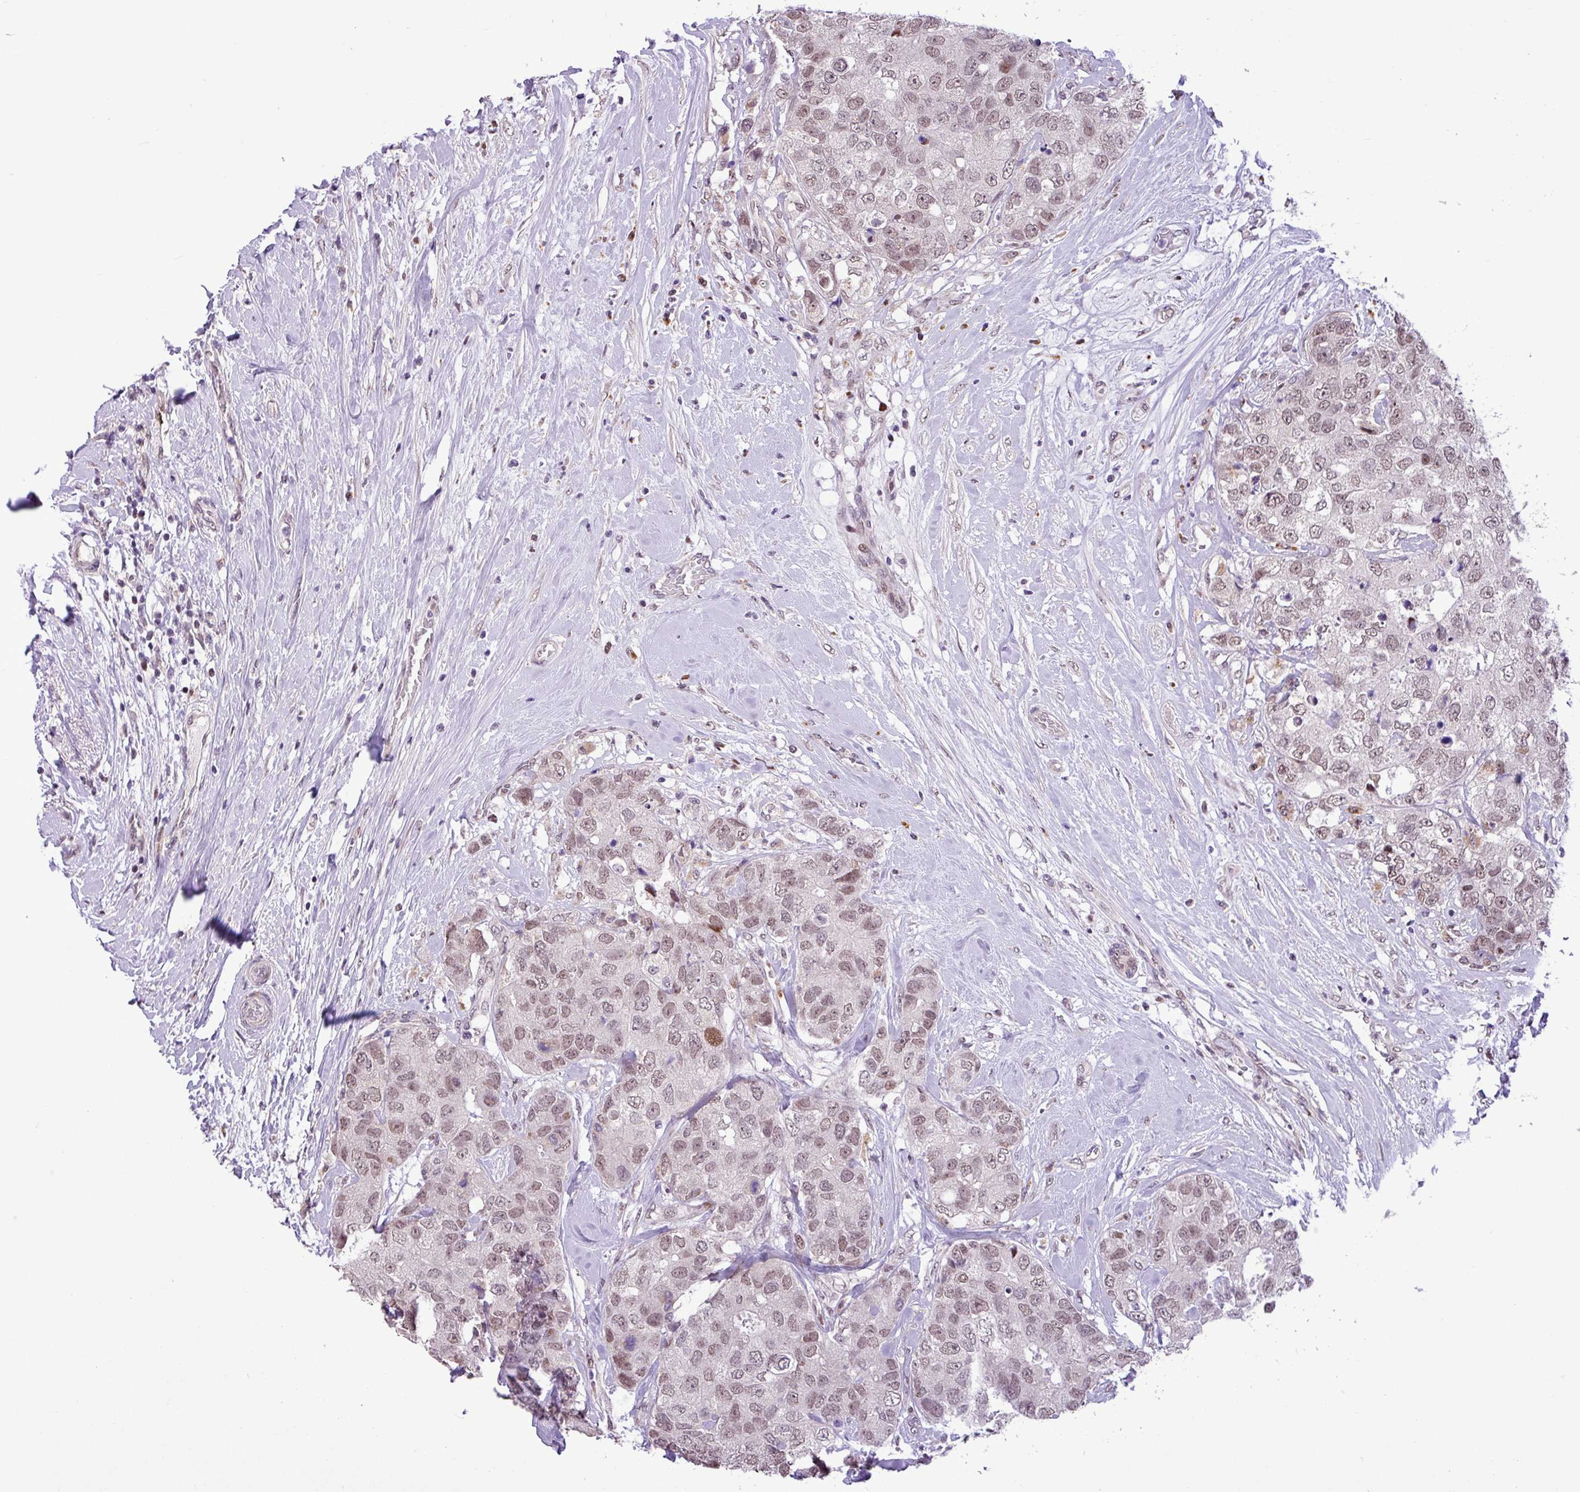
{"staining": {"intensity": "weak", "quantity": ">75%", "location": "nuclear"}, "tissue": "breast cancer", "cell_type": "Tumor cells", "image_type": "cancer", "snomed": [{"axis": "morphology", "description": "Duct carcinoma"}, {"axis": "topography", "description": "Breast"}], "caption": "The micrograph shows a brown stain indicating the presence of a protein in the nuclear of tumor cells in breast cancer (intraductal carcinoma). (IHC, brightfield microscopy, high magnification).", "gene": "ZNF354A", "patient": {"sex": "female", "age": 62}}